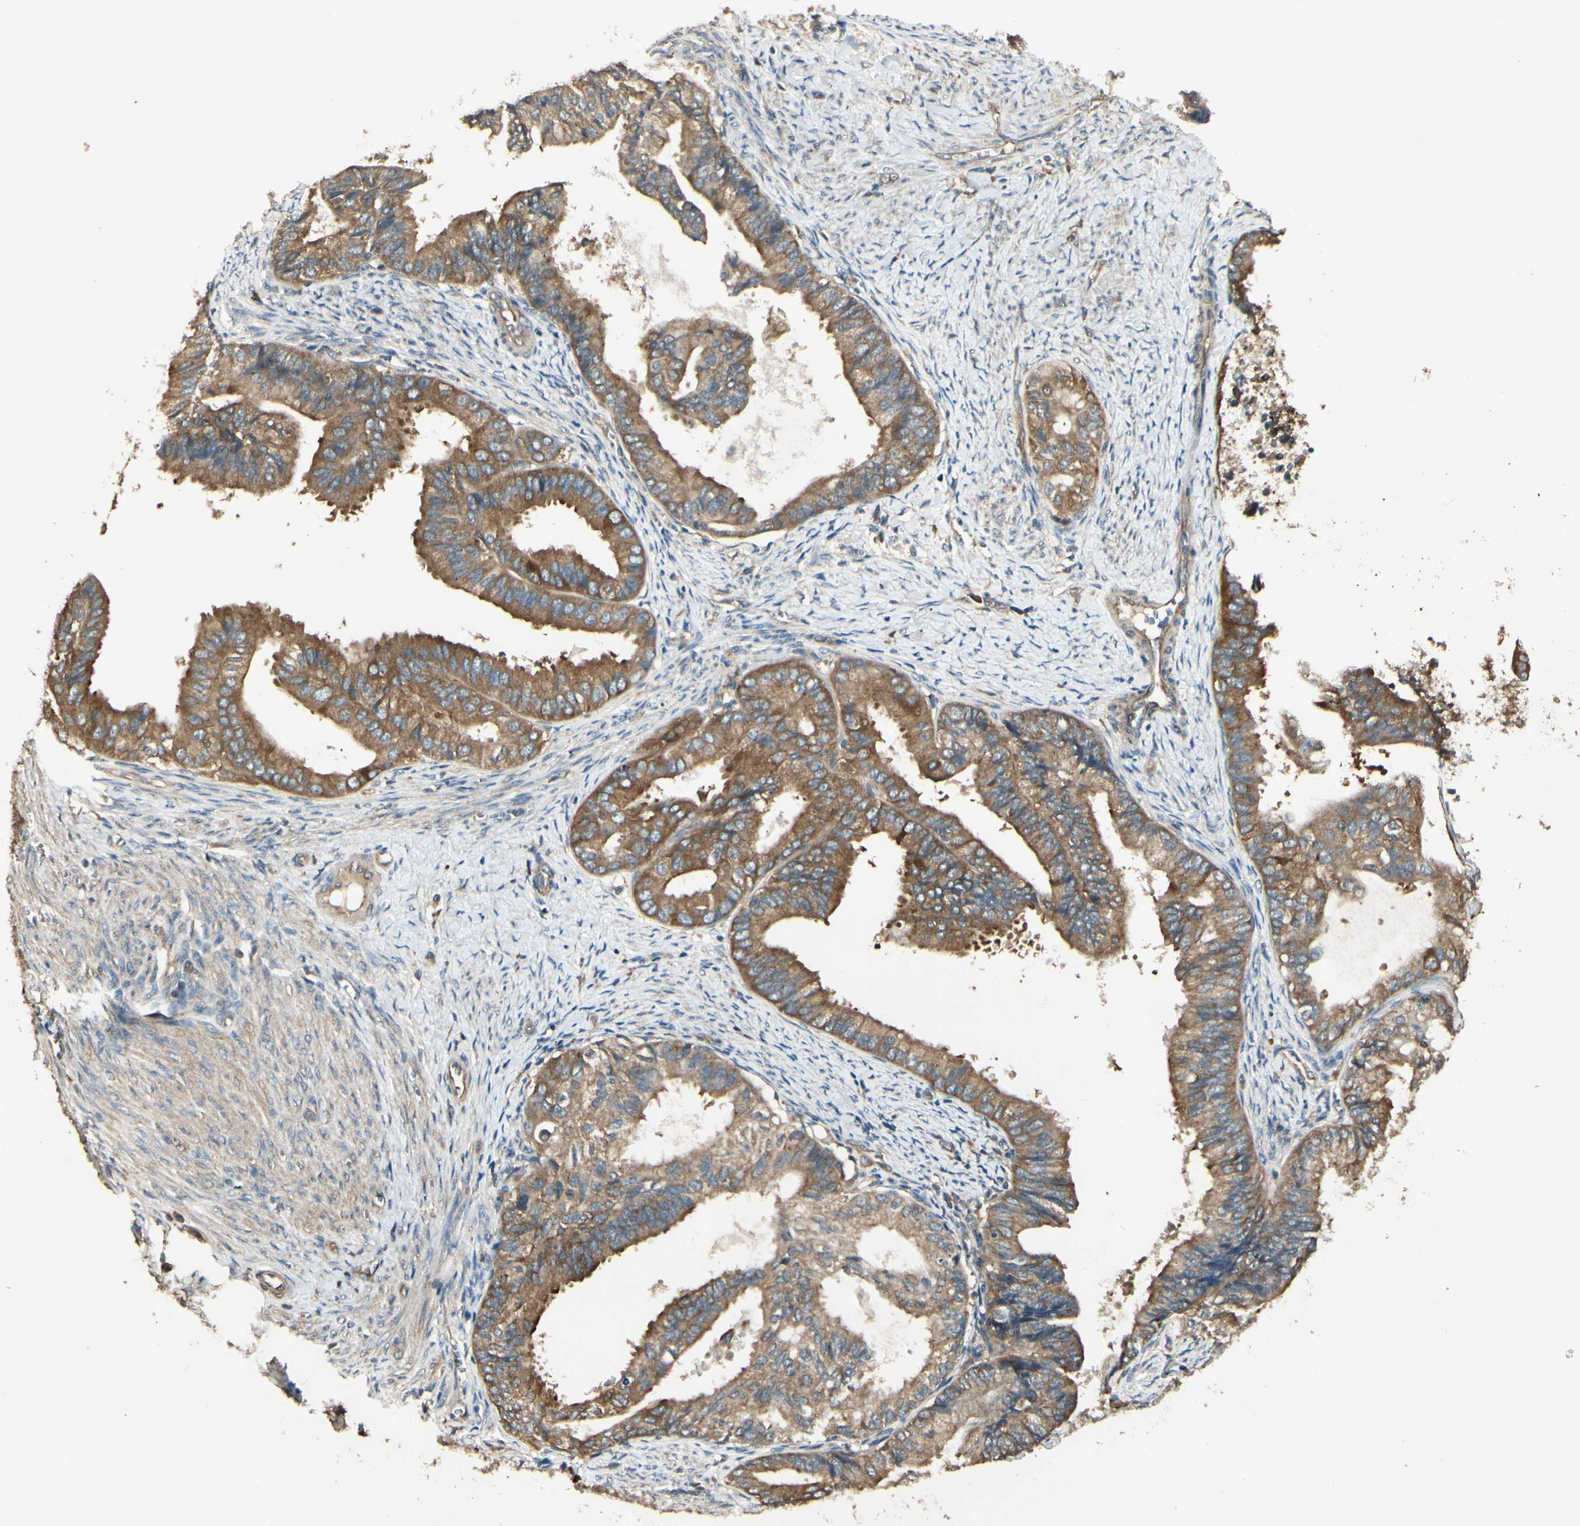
{"staining": {"intensity": "strong", "quantity": ">75%", "location": "cytoplasmic/membranous"}, "tissue": "endometrial cancer", "cell_type": "Tumor cells", "image_type": "cancer", "snomed": [{"axis": "morphology", "description": "Adenocarcinoma, NOS"}, {"axis": "topography", "description": "Endometrium"}], "caption": "This is an image of immunohistochemistry staining of endometrial cancer (adenocarcinoma), which shows strong positivity in the cytoplasmic/membranous of tumor cells.", "gene": "CCT7", "patient": {"sex": "female", "age": 86}}